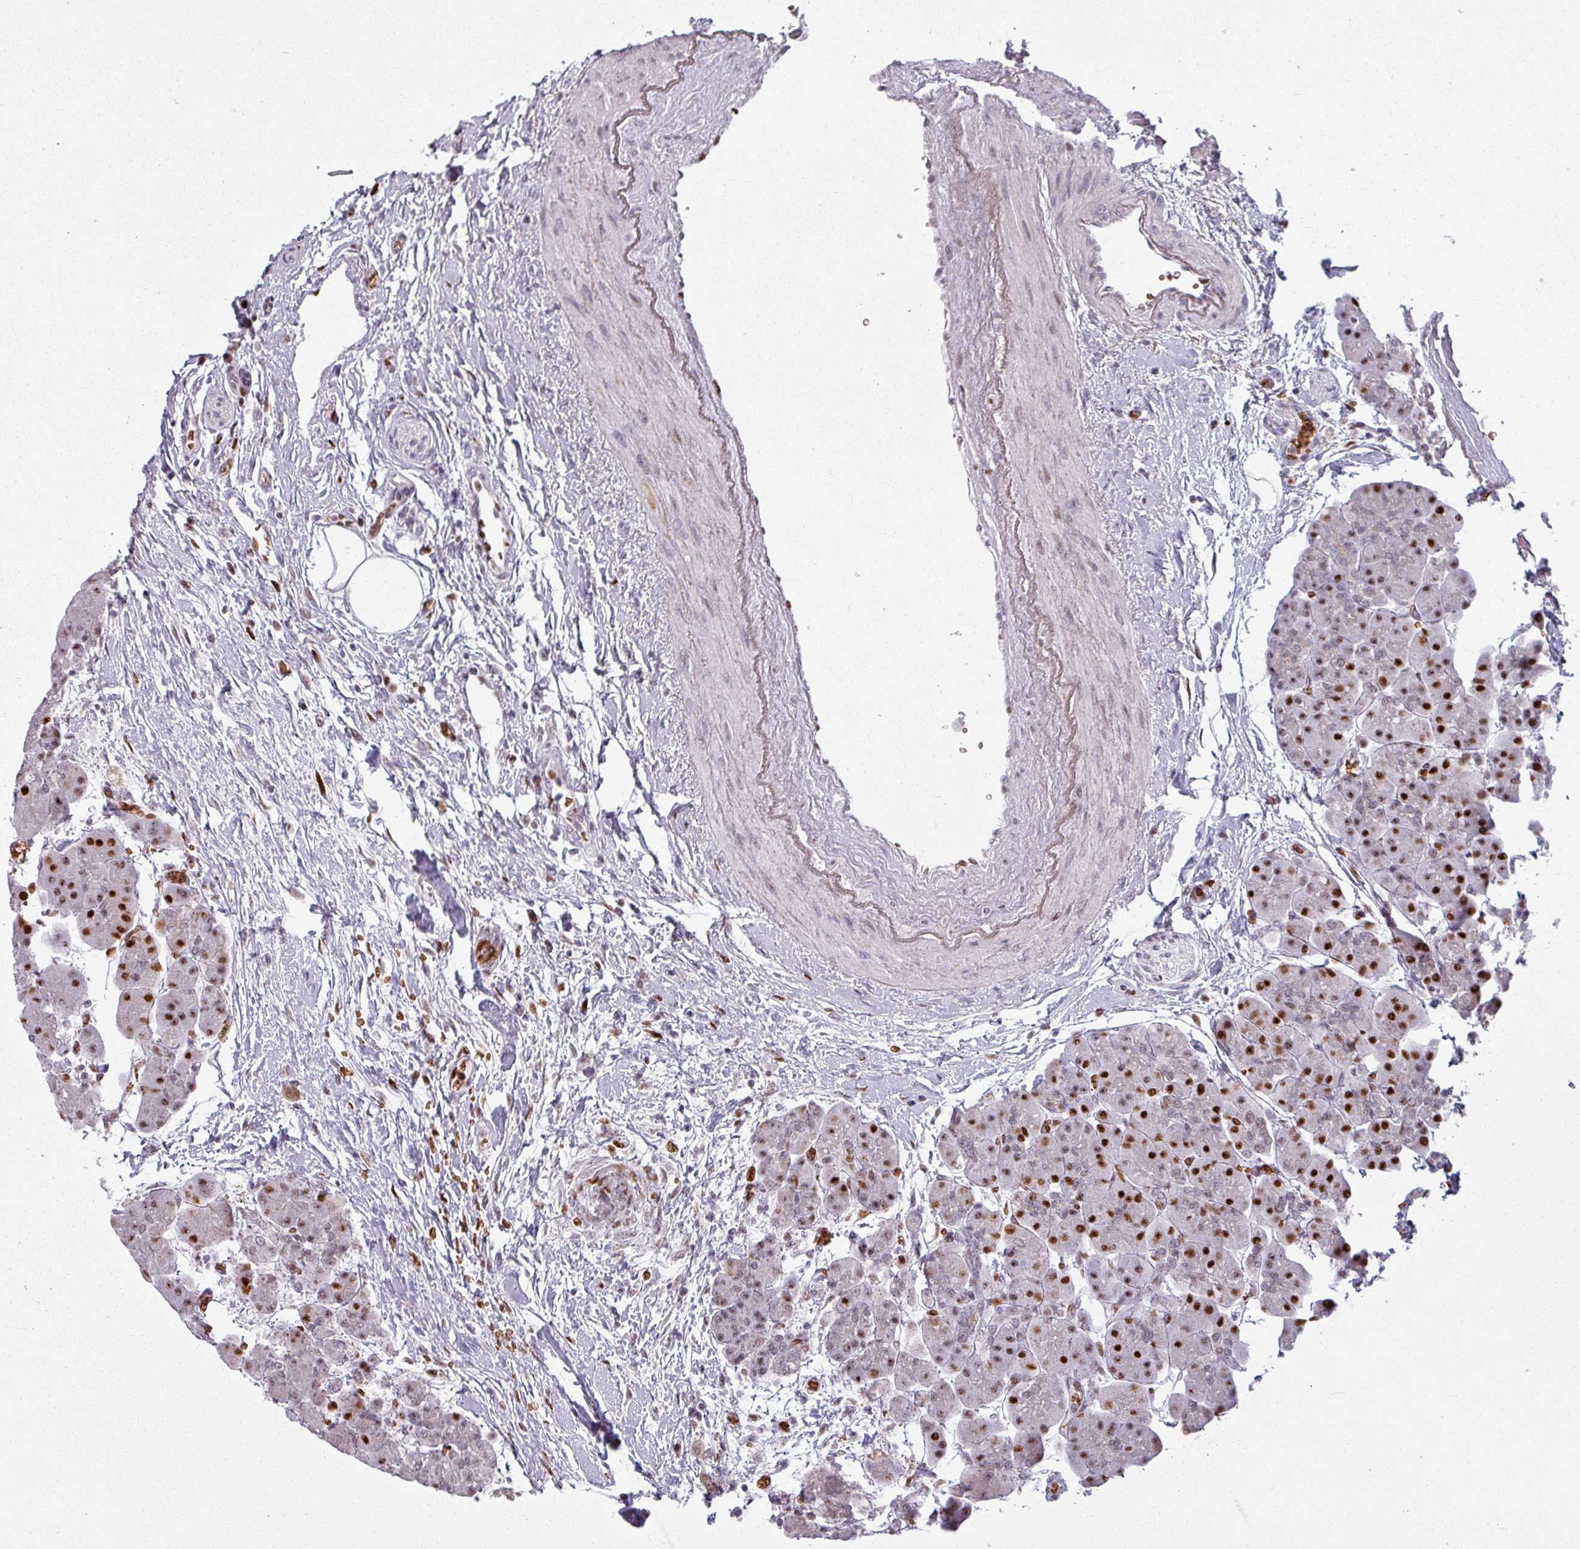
{"staining": {"intensity": "strong", "quantity": ">75%", "location": "nuclear"}, "tissue": "pancreas", "cell_type": "Exocrine glandular cells", "image_type": "normal", "snomed": [{"axis": "morphology", "description": "Normal tissue, NOS"}, {"axis": "topography", "description": "Pancreas"}], "caption": "Human pancreas stained for a protein (brown) displays strong nuclear positive staining in about >75% of exocrine glandular cells.", "gene": "NCOR1", "patient": {"sex": "male", "age": 66}}